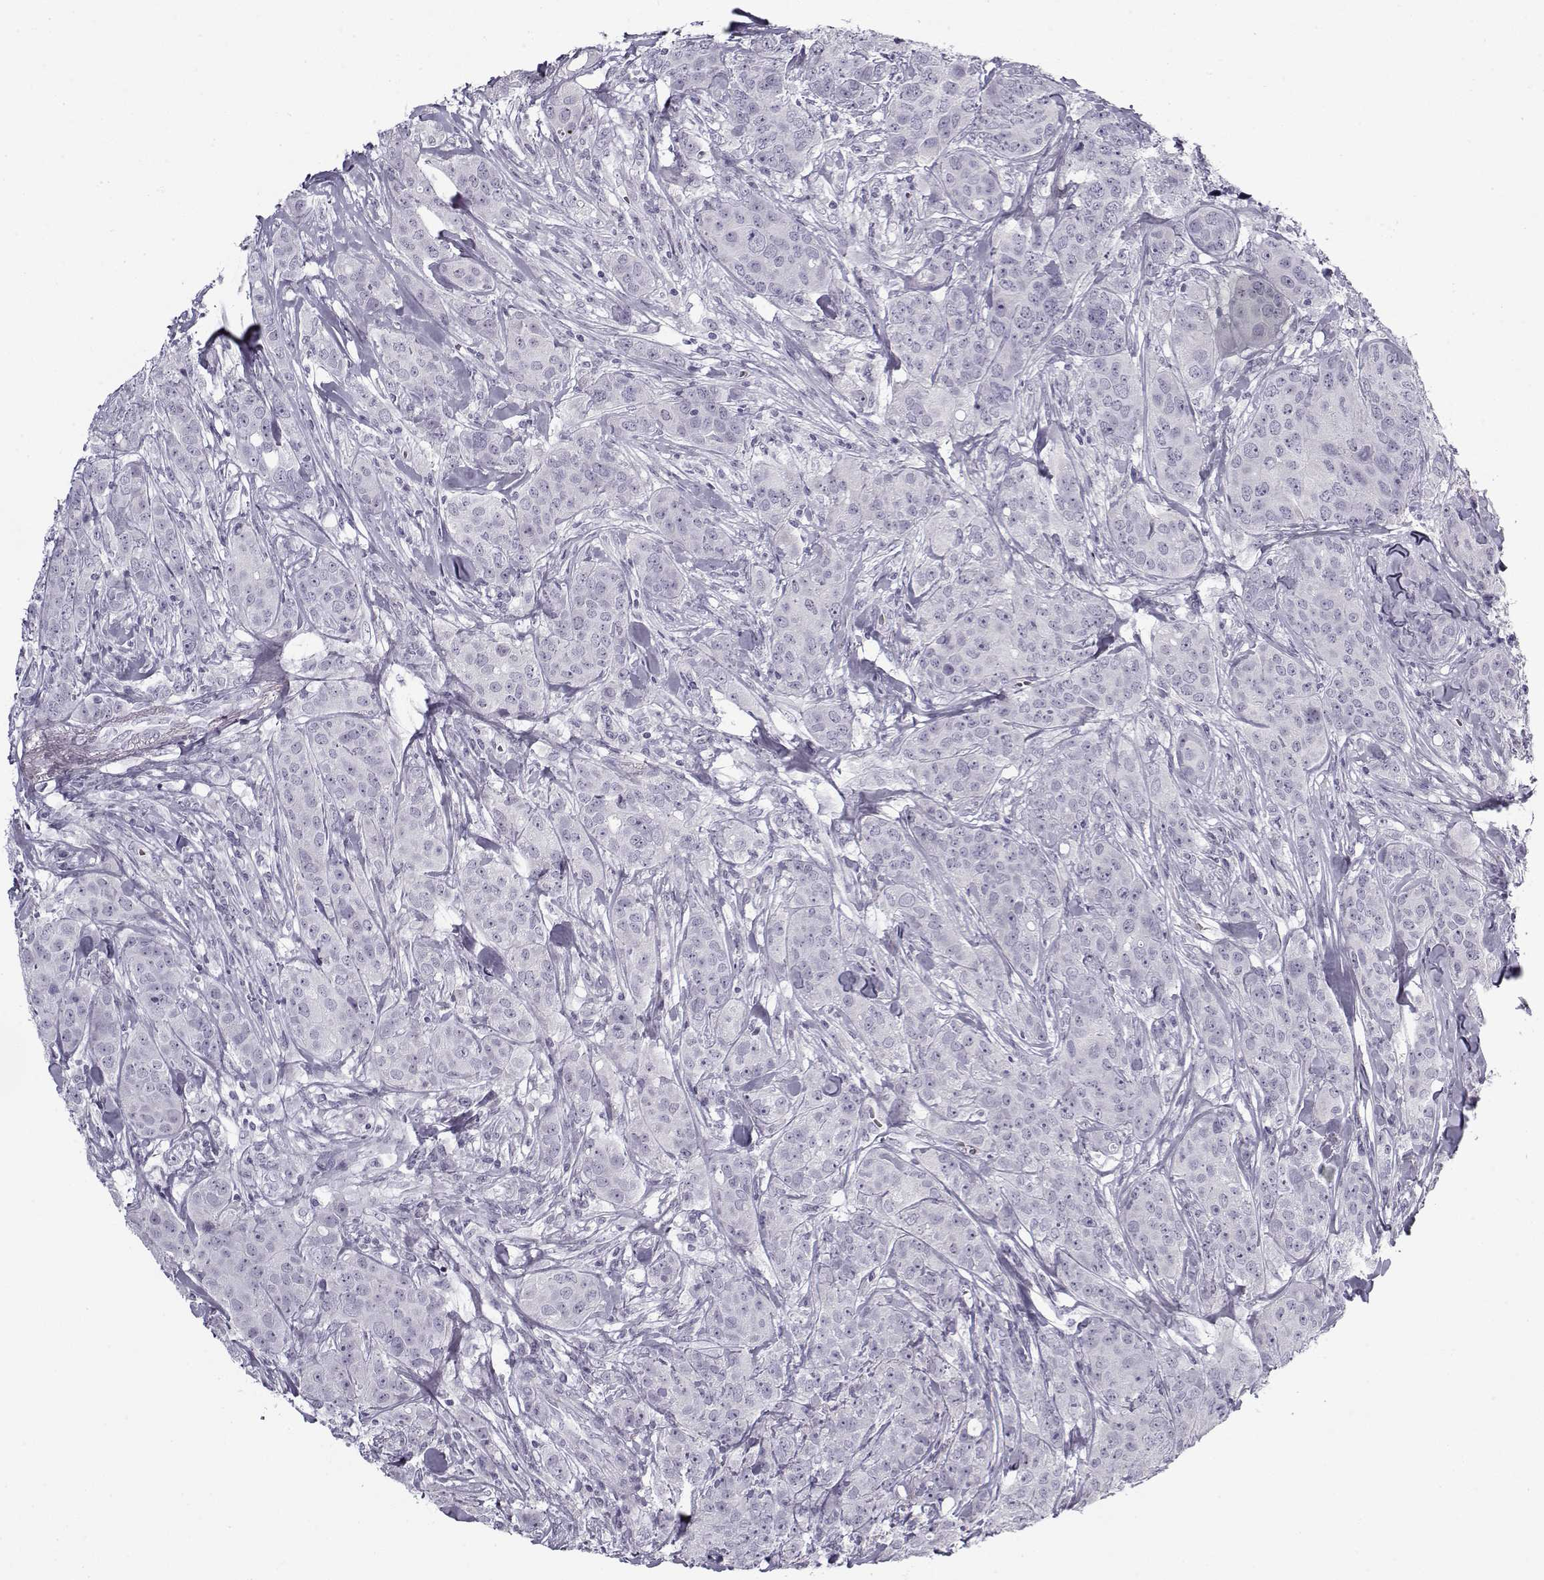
{"staining": {"intensity": "negative", "quantity": "none", "location": "none"}, "tissue": "breast cancer", "cell_type": "Tumor cells", "image_type": "cancer", "snomed": [{"axis": "morphology", "description": "Duct carcinoma"}, {"axis": "topography", "description": "Breast"}], "caption": "This image is of breast cancer (invasive ductal carcinoma) stained with immunohistochemistry to label a protein in brown with the nuclei are counter-stained blue. There is no expression in tumor cells.", "gene": "SNCA", "patient": {"sex": "female", "age": 43}}